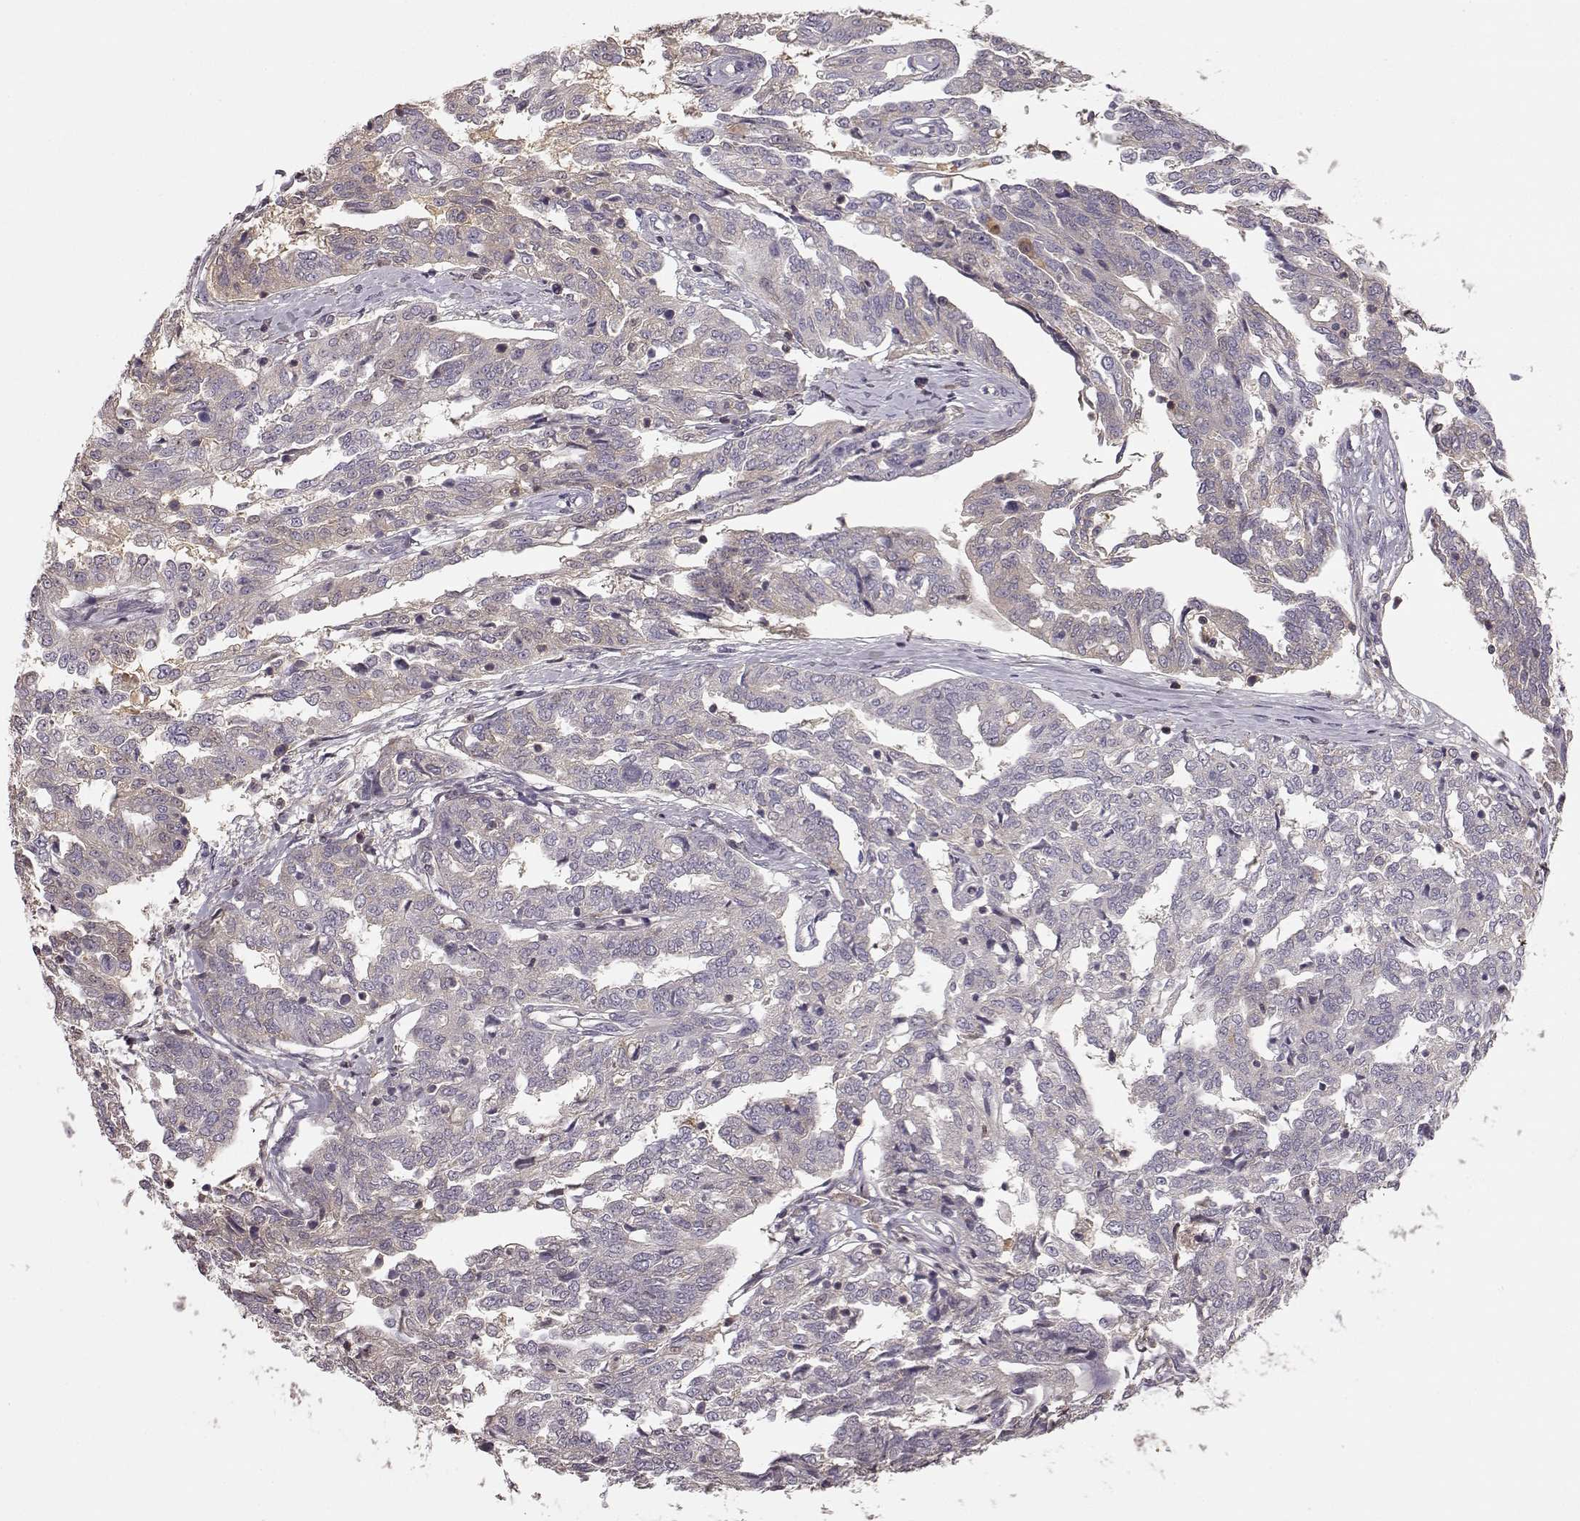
{"staining": {"intensity": "weak", "quantity": ">75%", "location": "cytoplasmic/membranous"}, "tissue": "ovarian cancer", "cell_type": "Tumor cells", "image_type": "cancer", "snomed": [{"axis": "morphology", "description": "Cystadenocarcinoma, serous, NOS"}, {"axis": "topography", "description": "Ovary"}], "caption": "Immunohistochemical staining of serous cystadenocarcinoma (ovarian) shows low levels of weak cytoplasmic/membranous protein staining in about >75% of tumor cells.", "gene": "YJEFN3", "patient": {"sex": "female", "age": 67}}